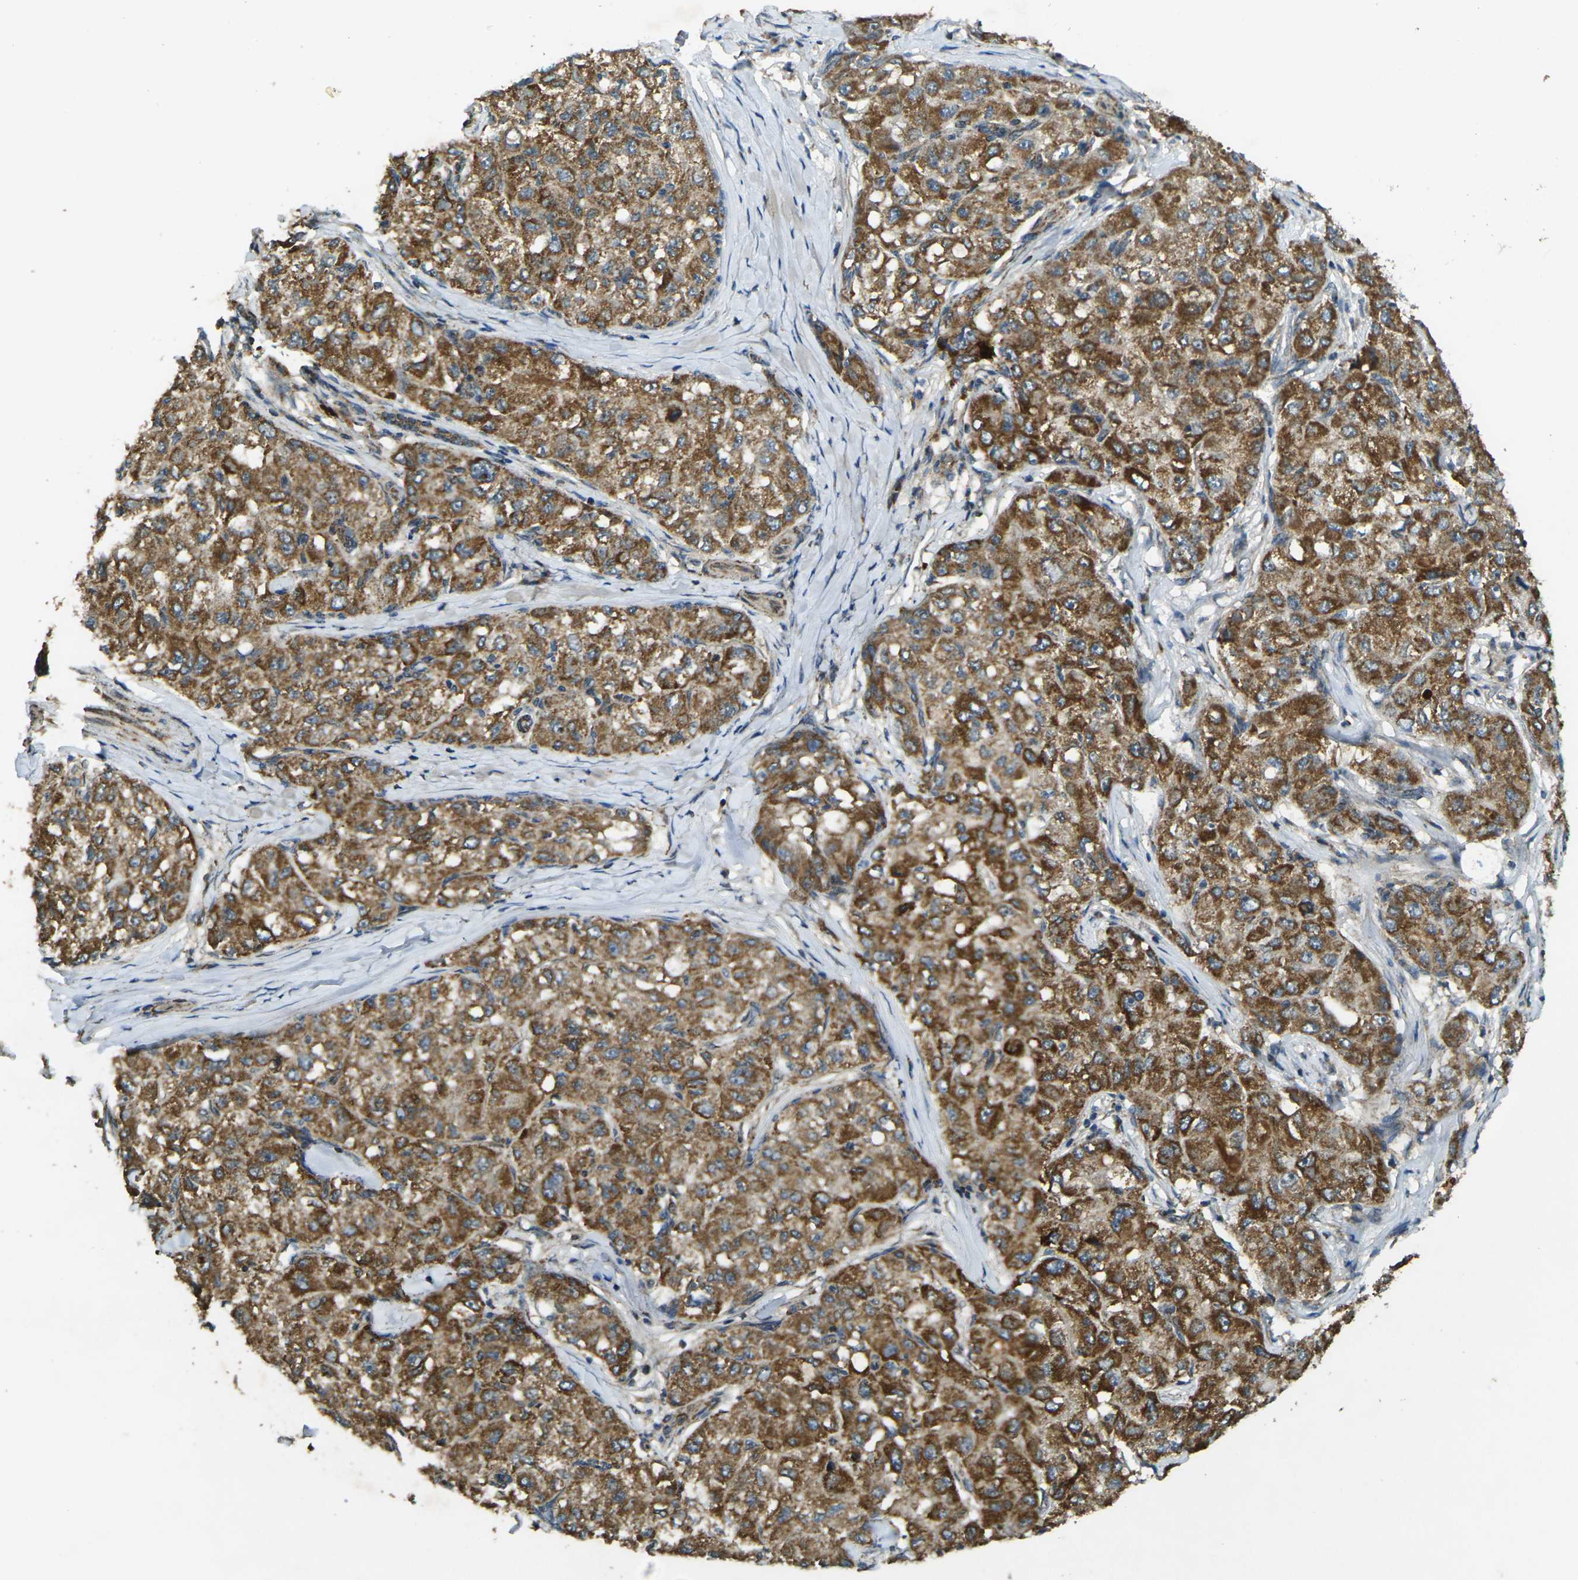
{"staining": {"intensity": "moderate", "quantity": ">75%", "location": "cytoplasmic/membranous"}, "tissue": "liver cancer", "cell_type": "Tumor cells", "image_type": "cancer", "snomed": [{"axis": "morphology", "description": "Carcinoma, Hepatocellular, NOS"}, {"axis": "topography", "description": "Liver"}], "caption": "The histopathology image displays staining of hepatocellular carcinoma (liver), revealing moderate cytoplasmic/membranous protein positivity (brown color) within tumor cells.", "gene": "IGF1R", "patient": {"sex": "male", "age": 80}}